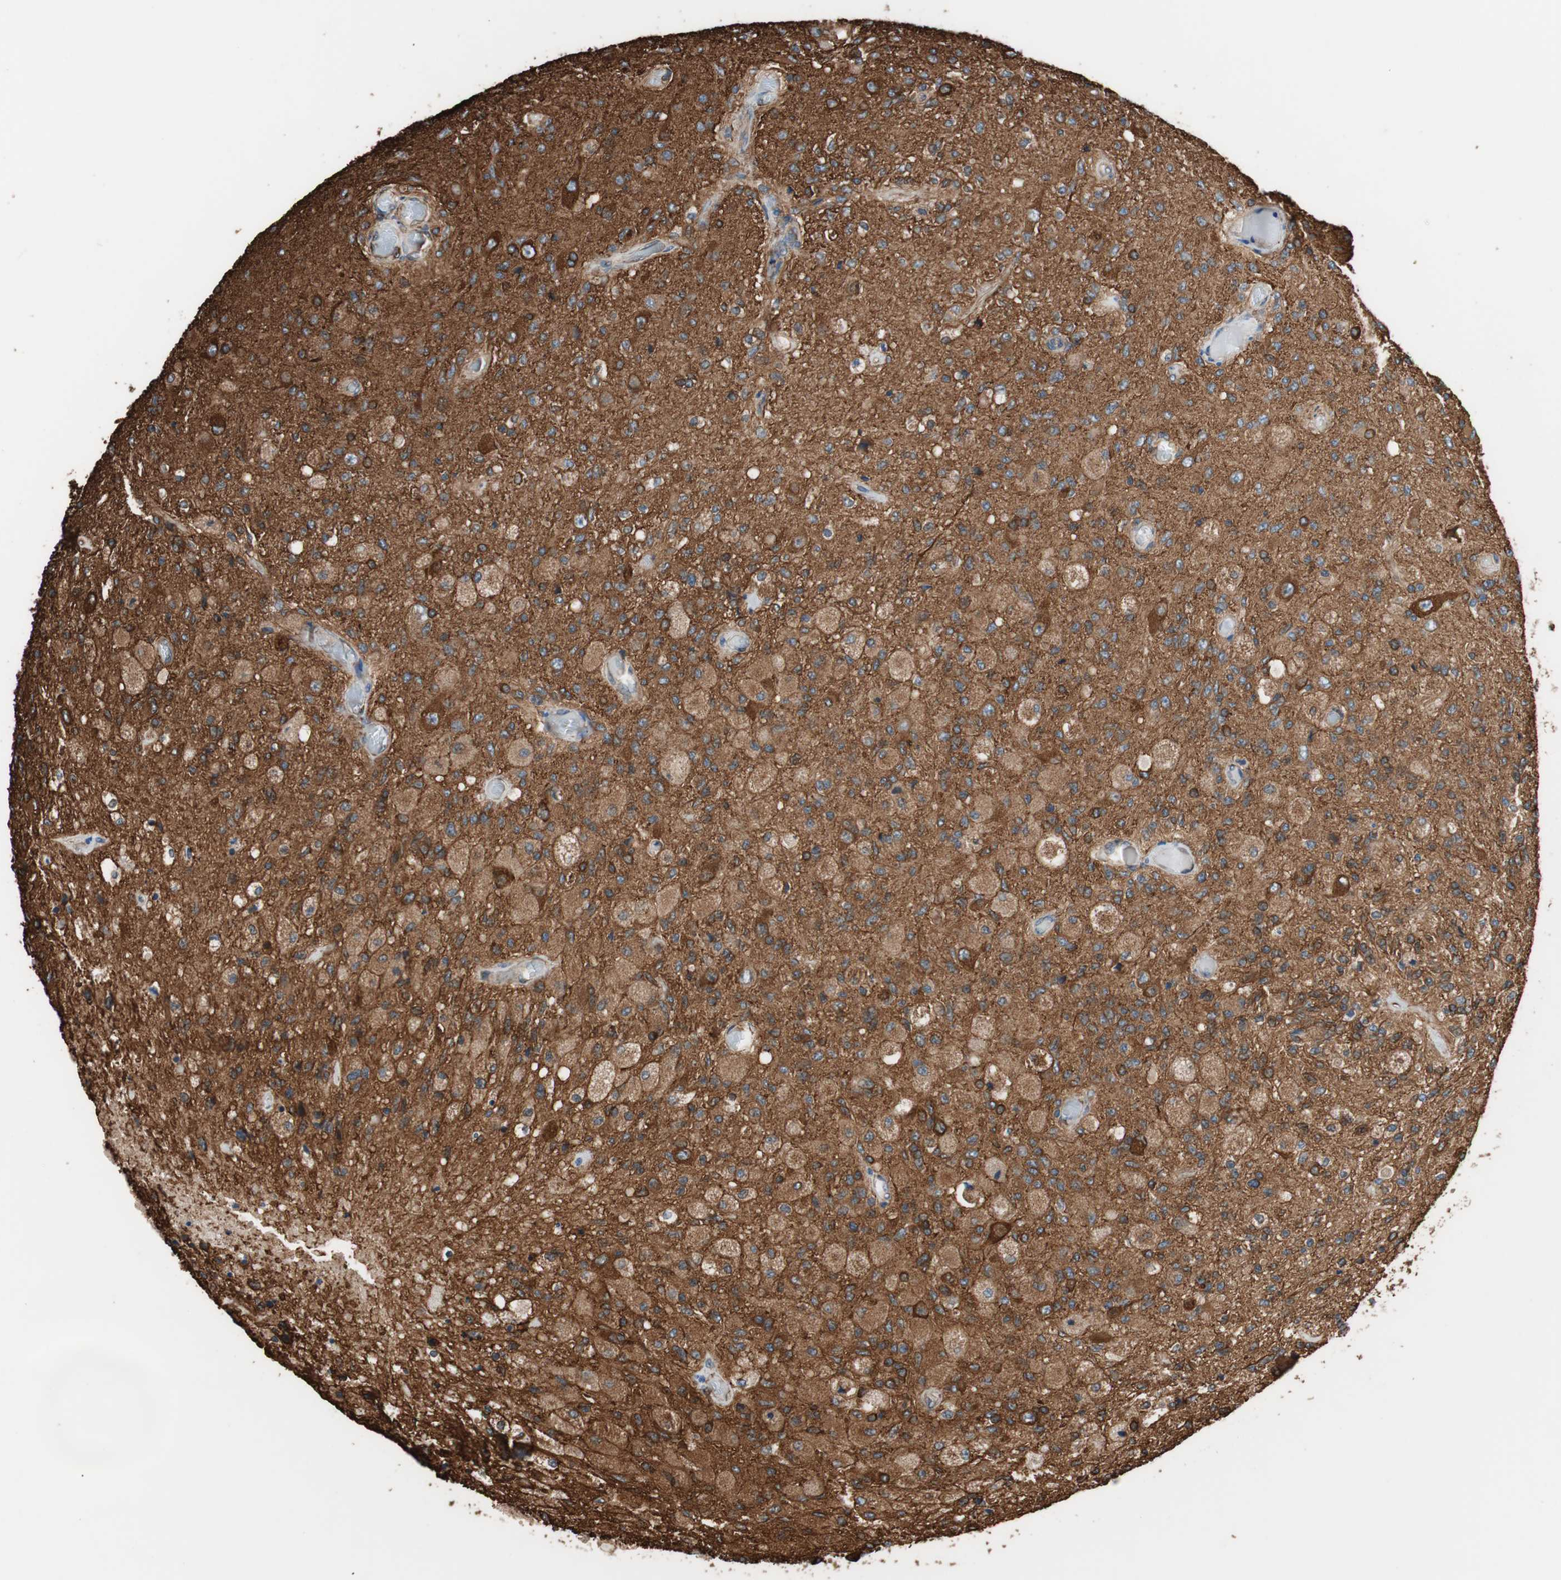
{"staining": {"intensity": "strong", "quantity": ">75%", "location": "cytoplasmic/membranous"}, "tissue": "glioma", "cell_type": "Tumor cells", "image_type": "cancer", "snomed": [{"axis": "morphology", "description": "Normal tissue, NOS"}, {"axis": "morphology", "description": "Glioma, malignant, High grade"}, {"axis": "topography", "description": "Cerebral cortex"}], "caption": "The micrograph displays a brown stain indicating the presence of a protein in the cytoplasmic/membranous of tumor cells in malignant glioma (high-grade).", "gene": "GPSM2", "patient": {"sex": "male", "age": 77}}